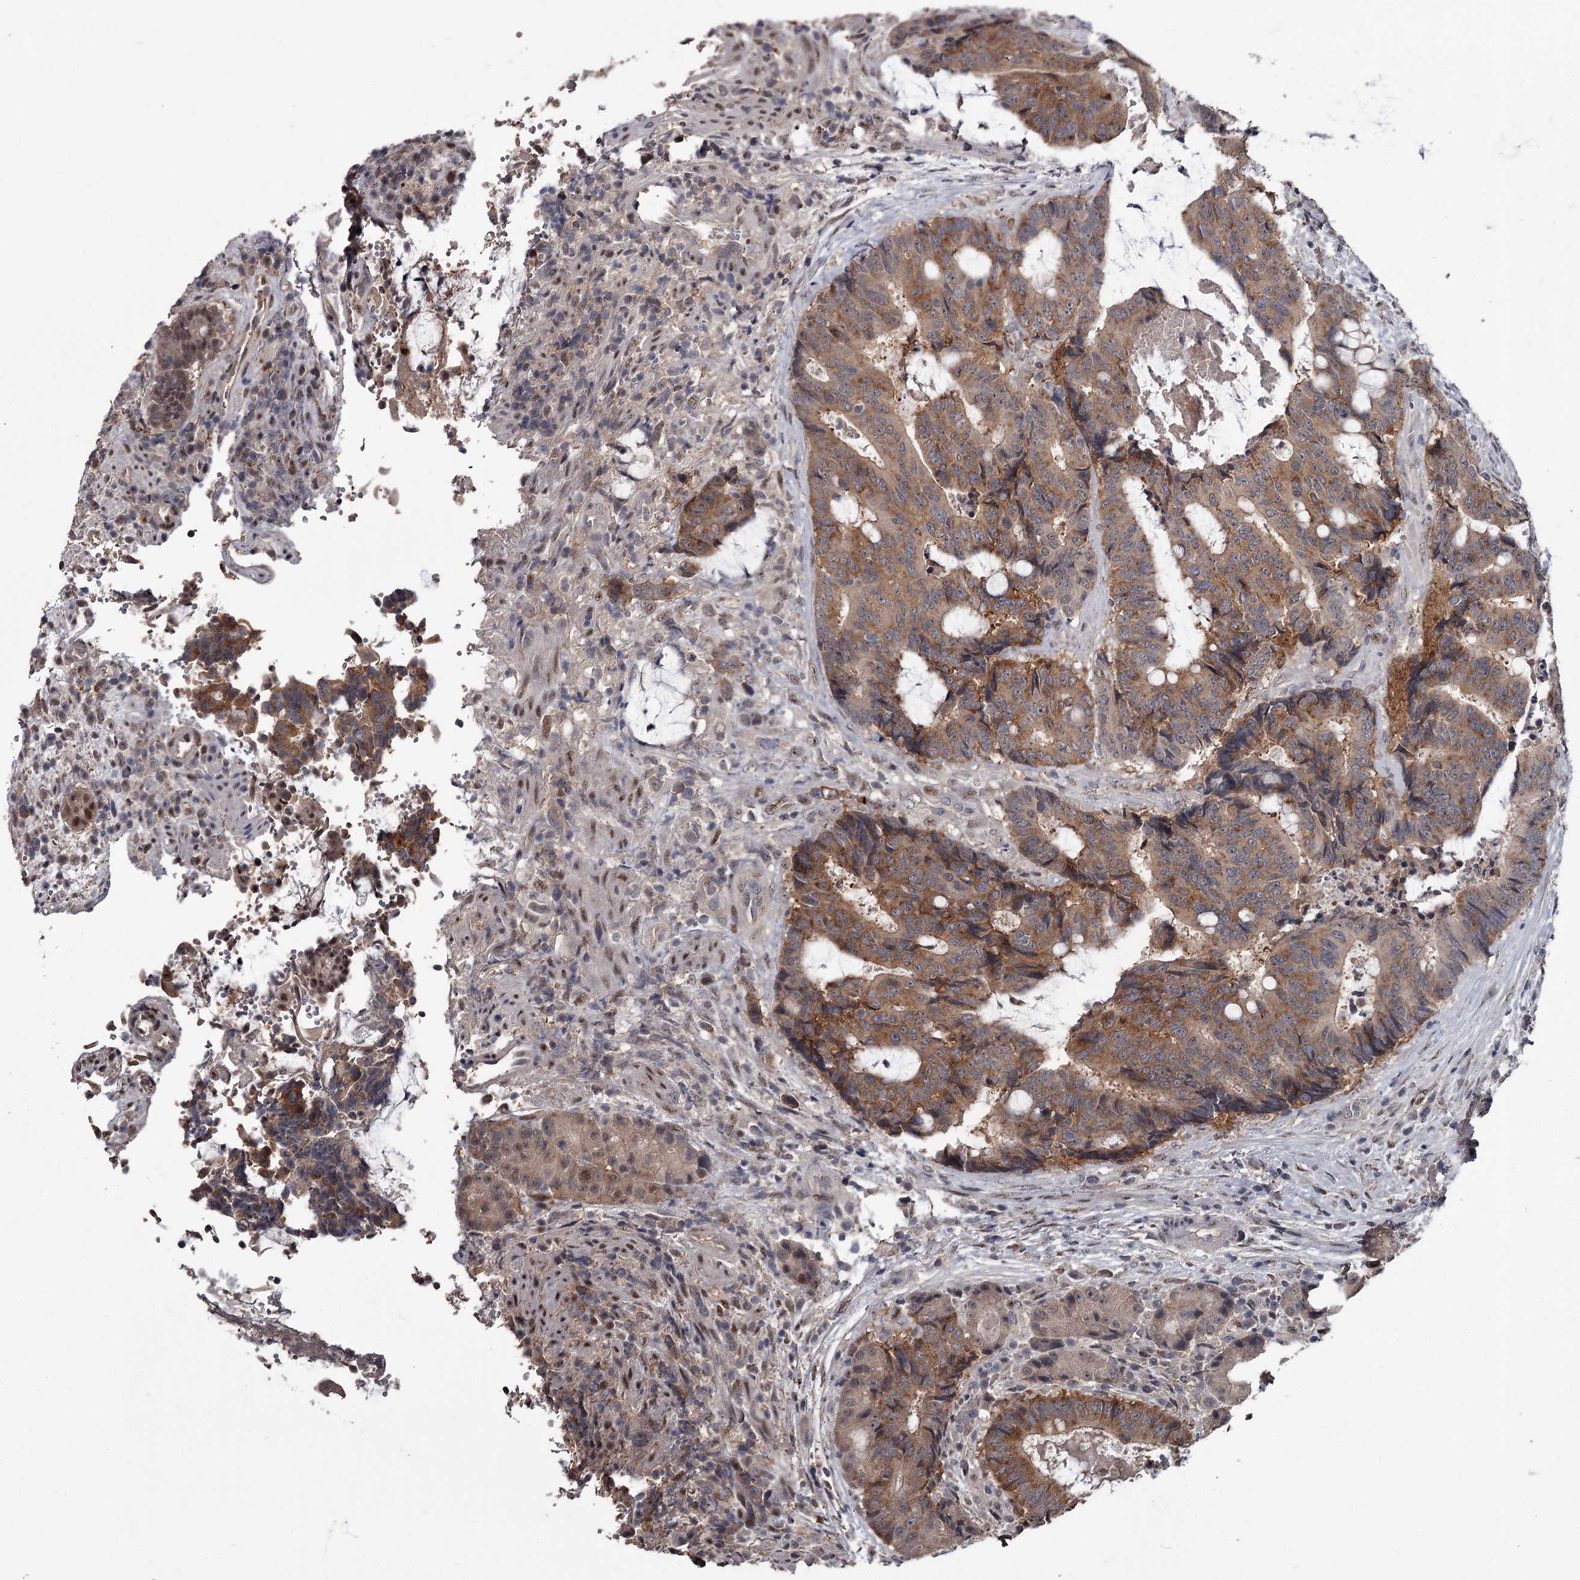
{"staining": {"intensity": "moderate", "quantity": ">75%", "location": "cytoplasmic/membranous"}, "tissue": "colorectal cancer", "cell_type": "Tumor cells", "image_type": "cancer", "snomed": [{"axis": "morphology", "description": "Adenocarcinoma, NOS"}, {"axis": "topography", "description": "Rectum"}], "caption": "Immunohistochemical staining of colorectal adenocarcinoma shows medium levels of moderate cytoplasmic/membranous staining in approximately >75% of tumor cells.", "gene": "PRPF40B", "patient": {"sex": "male", "age": 69}}